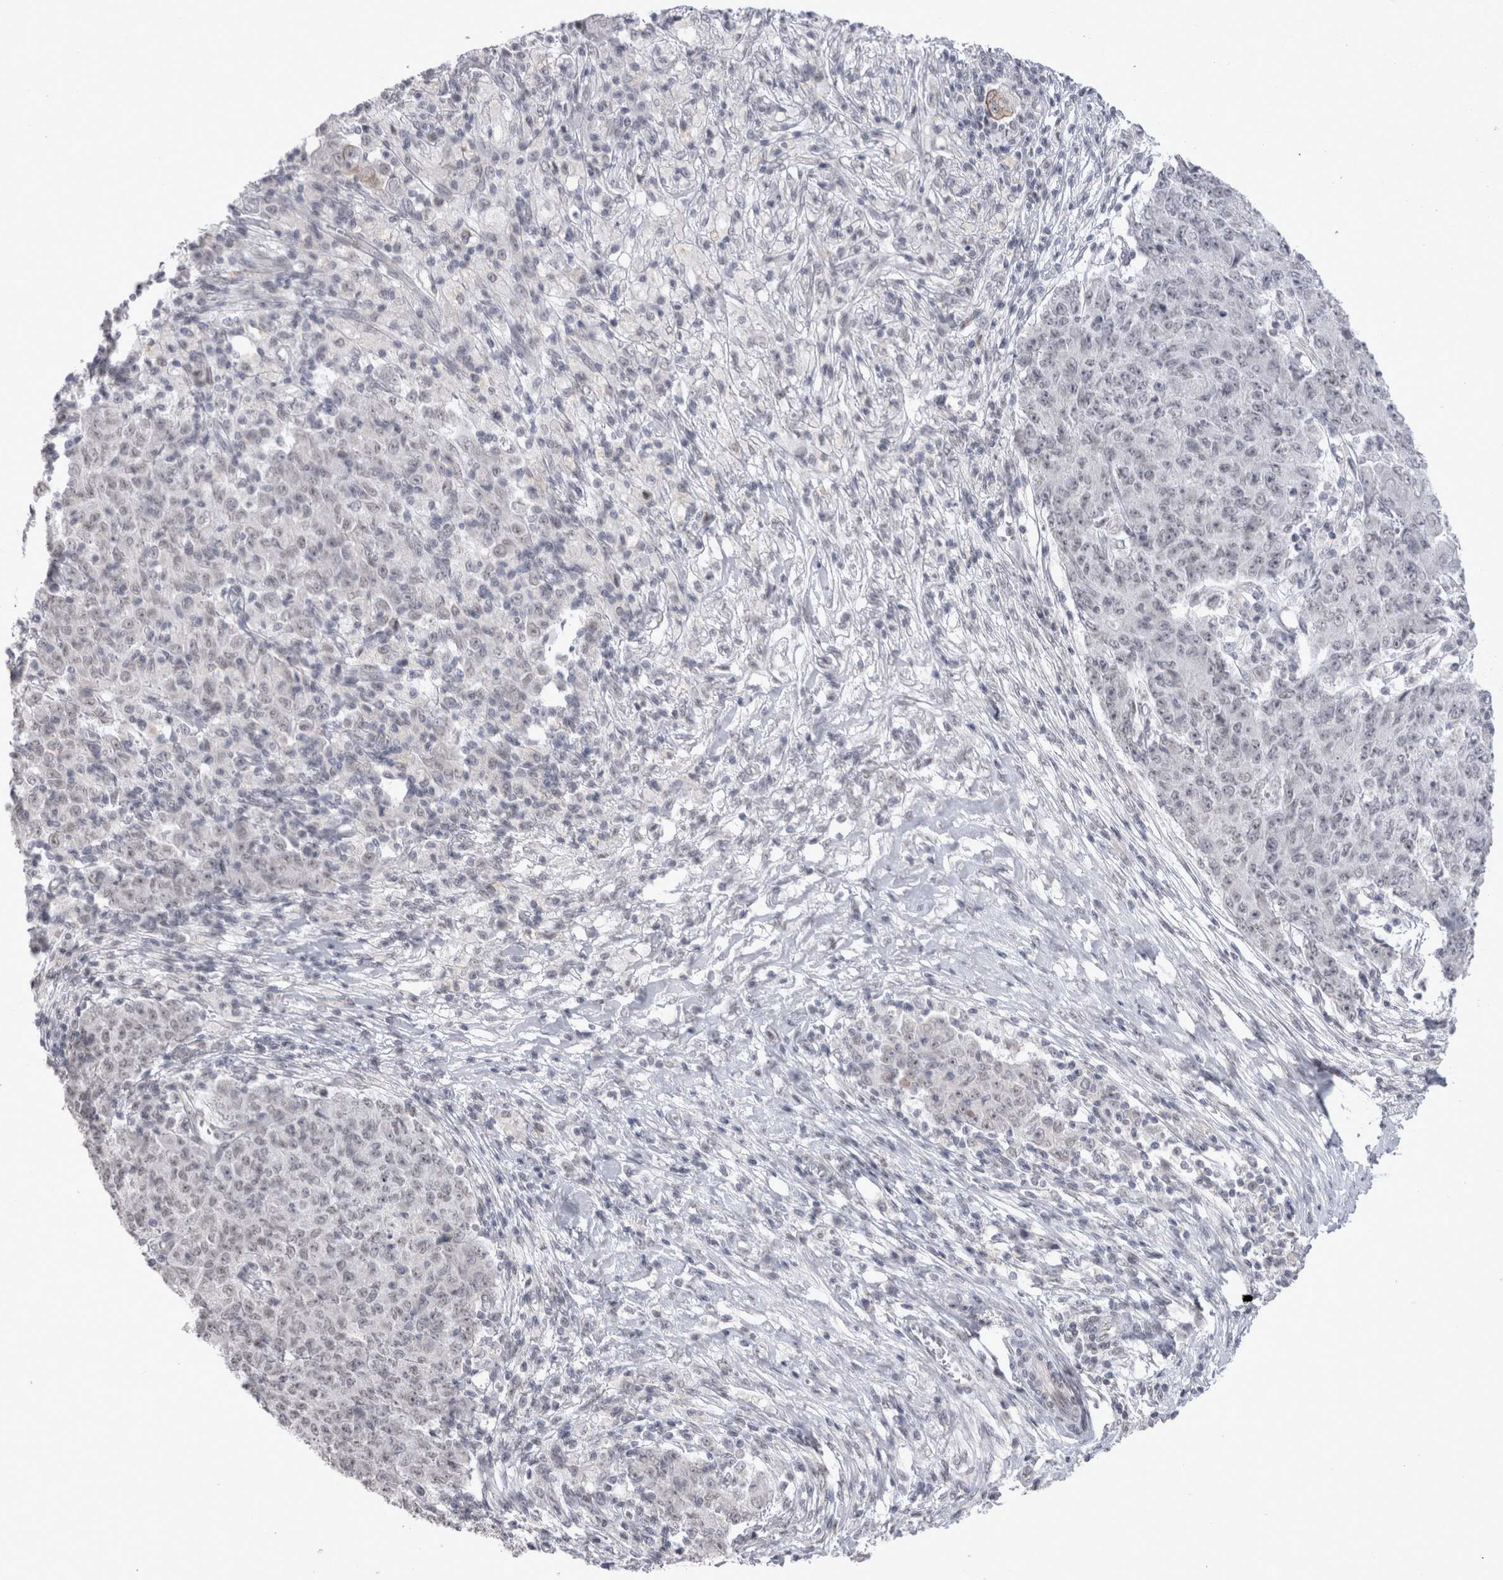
{"staining": {"intensity": "negative", "quantity": "none", "location": "none"}, "tissue": "ovarian cancer", "cell_type": "Tumor cells", "image_type": "cancer", "snomed": [{"axis": "morphology", "description": "Carcinoma, endometroid"}, {"axis": "topography", "description": "Ovary"}], "caption": "This micrograph is of endometroid carcinoma (ovarian) stained with immunohistochemistry to label a protein in brown with the nuclei are counter-stained blue. There is no staining in tumor cells.", "gene": "DDX4", "patient": {"sex": "female", "age": 42}}